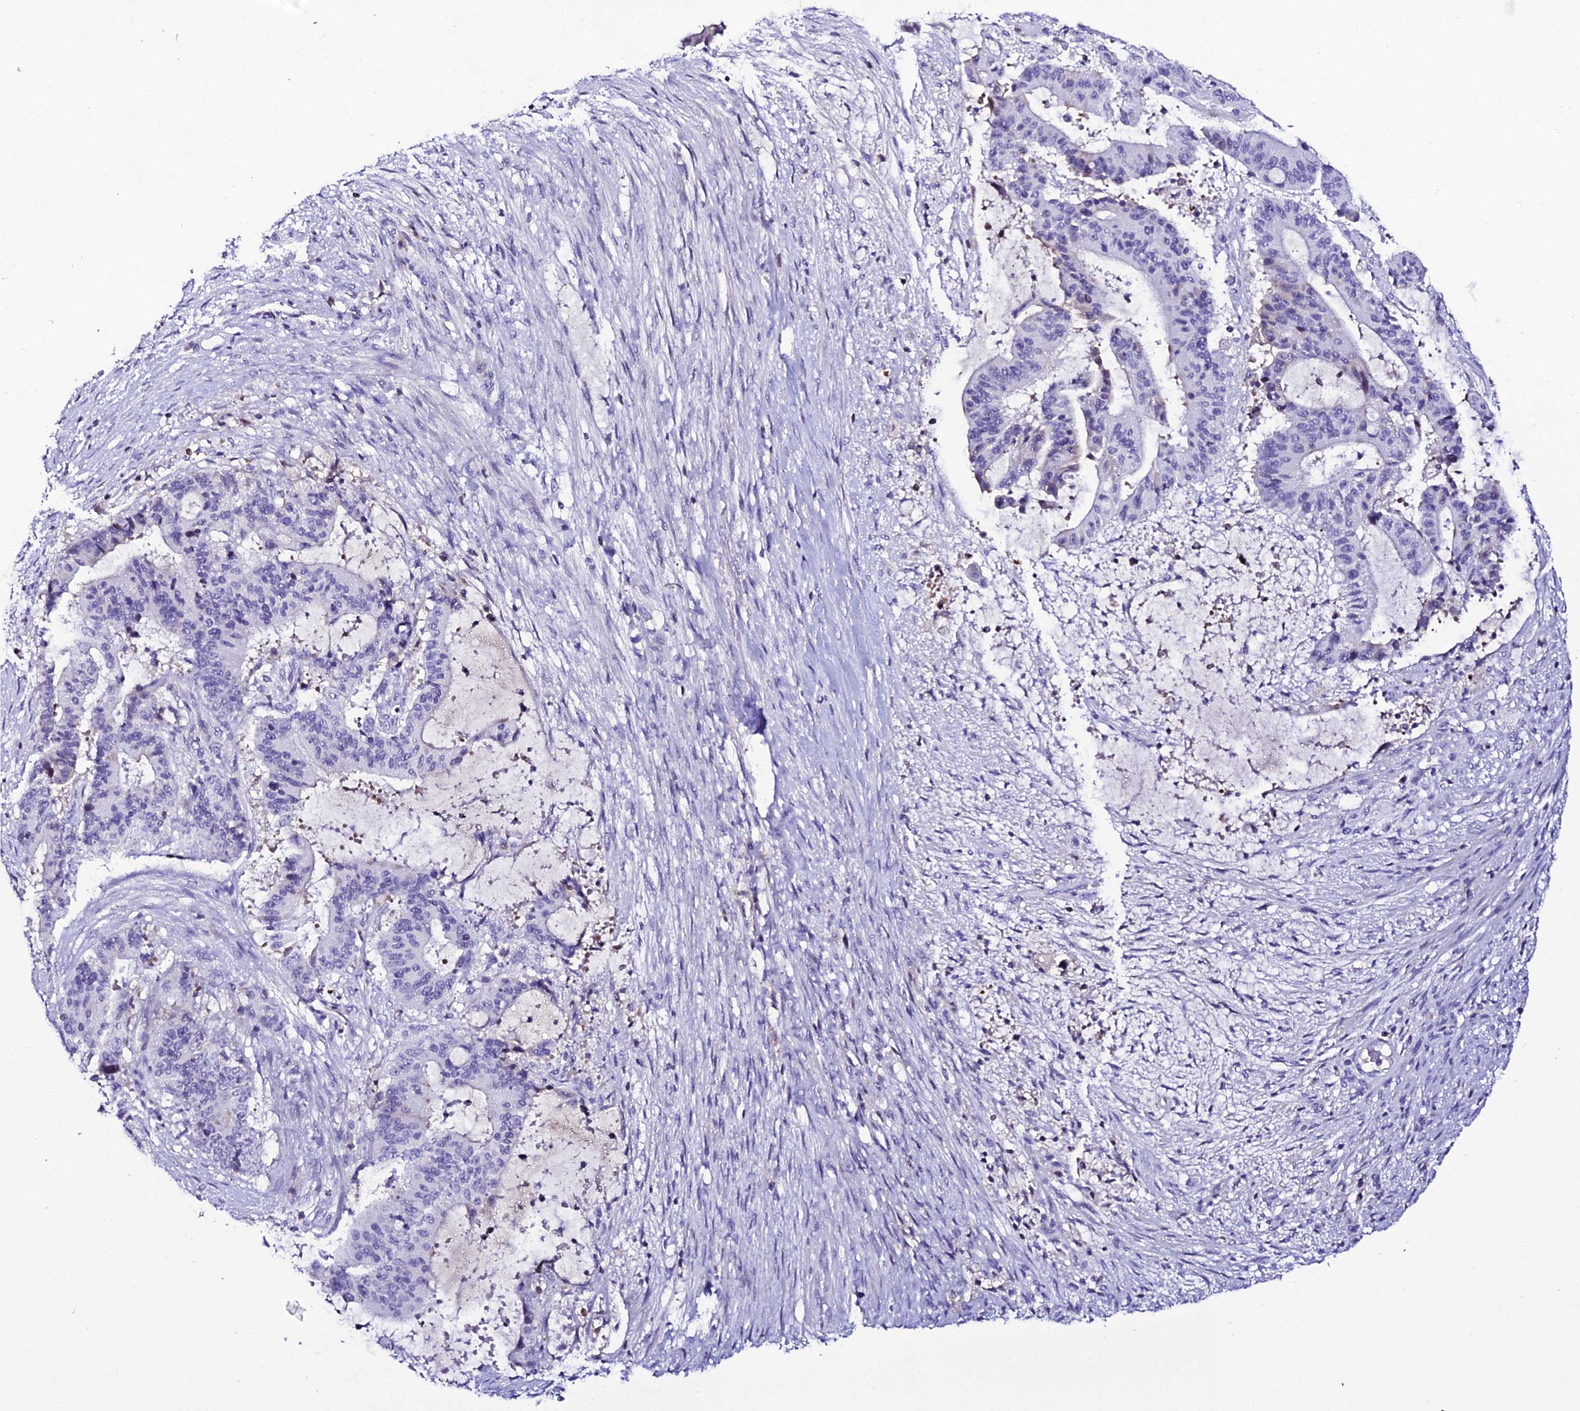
{"staining": {"intensity": "negative", "quantity": "none", "location": "none"}, "tissue": "liver cancer", "cell_type": "Tumor cells", "image_type": "cancer", "snomed": [{"axis": "morphology", "description": "Normal tissue, NOS"}, {"axis": "morphology", "description": "Cholangiocarcinoma"}, {"axis": "topography", "description": "Liver"}, {"axis": "topography", "description": "Peripheral nerve tissue"}], "caption": "A photomicrograph of human liver cholangiocarcinoma is negative for staining in tumor cells. Nuclei are stained in blue.", "gene": "DEFB132", "patient": {"sex": "female", "age": 73}}